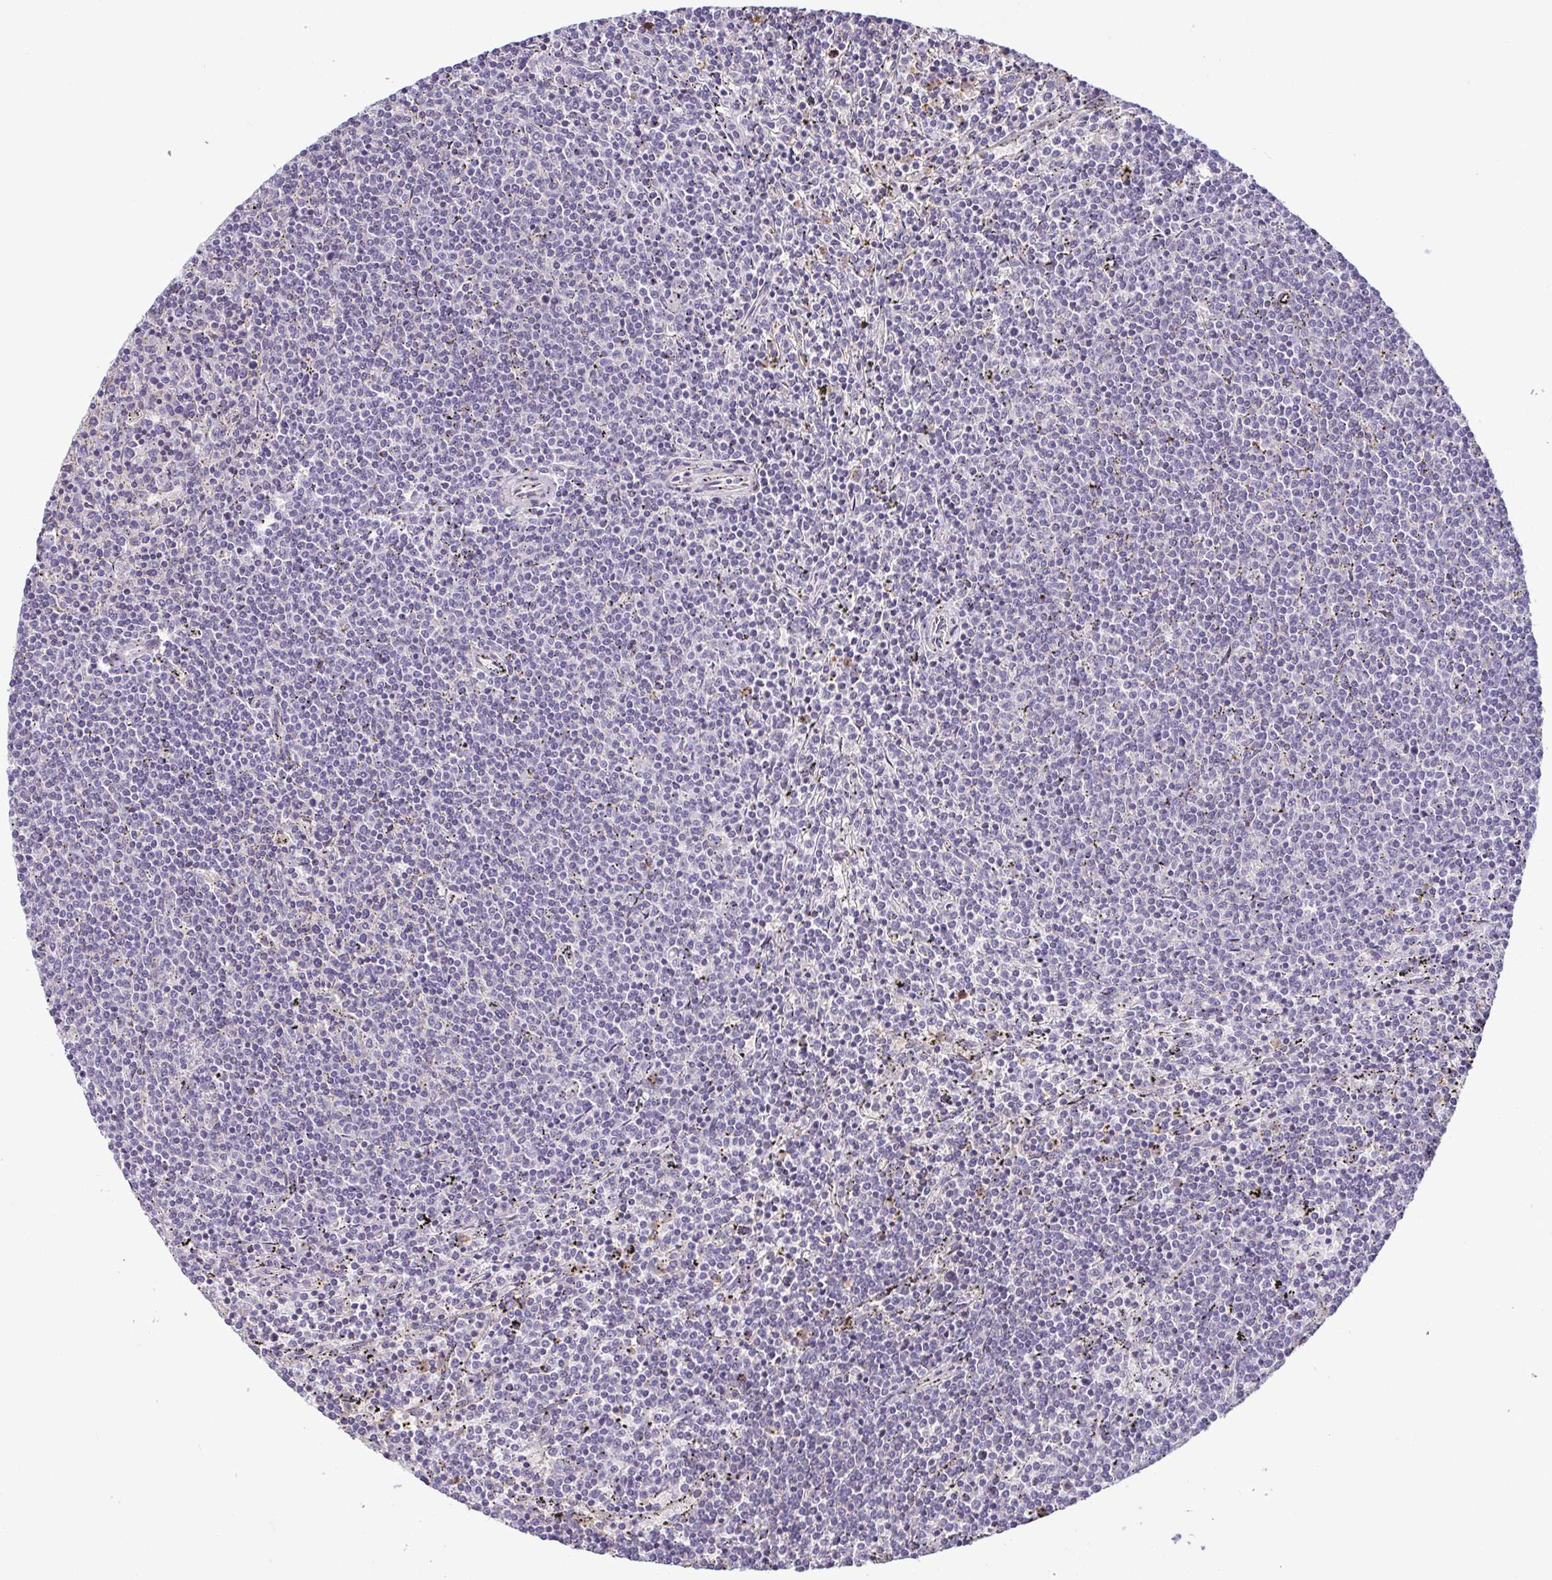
{"staining": {"intensity": "negative", "quantity": "none", "location": "none"}, "tissue": "lymphoma", "cell_type": "Tumor cells", "image_type": "cancer", "snomed": [{"axis": "morphology", "description": "Malignant lymphoma, non-Hodgkin's type, Low grade"}, {"axis": "topography", "description": "Spleen"}], "caption": "Tumor cells are negative for protein expression in human lymphoma.", "gene": "MYL10", "patient": {"sex": "female", "age": 50}}